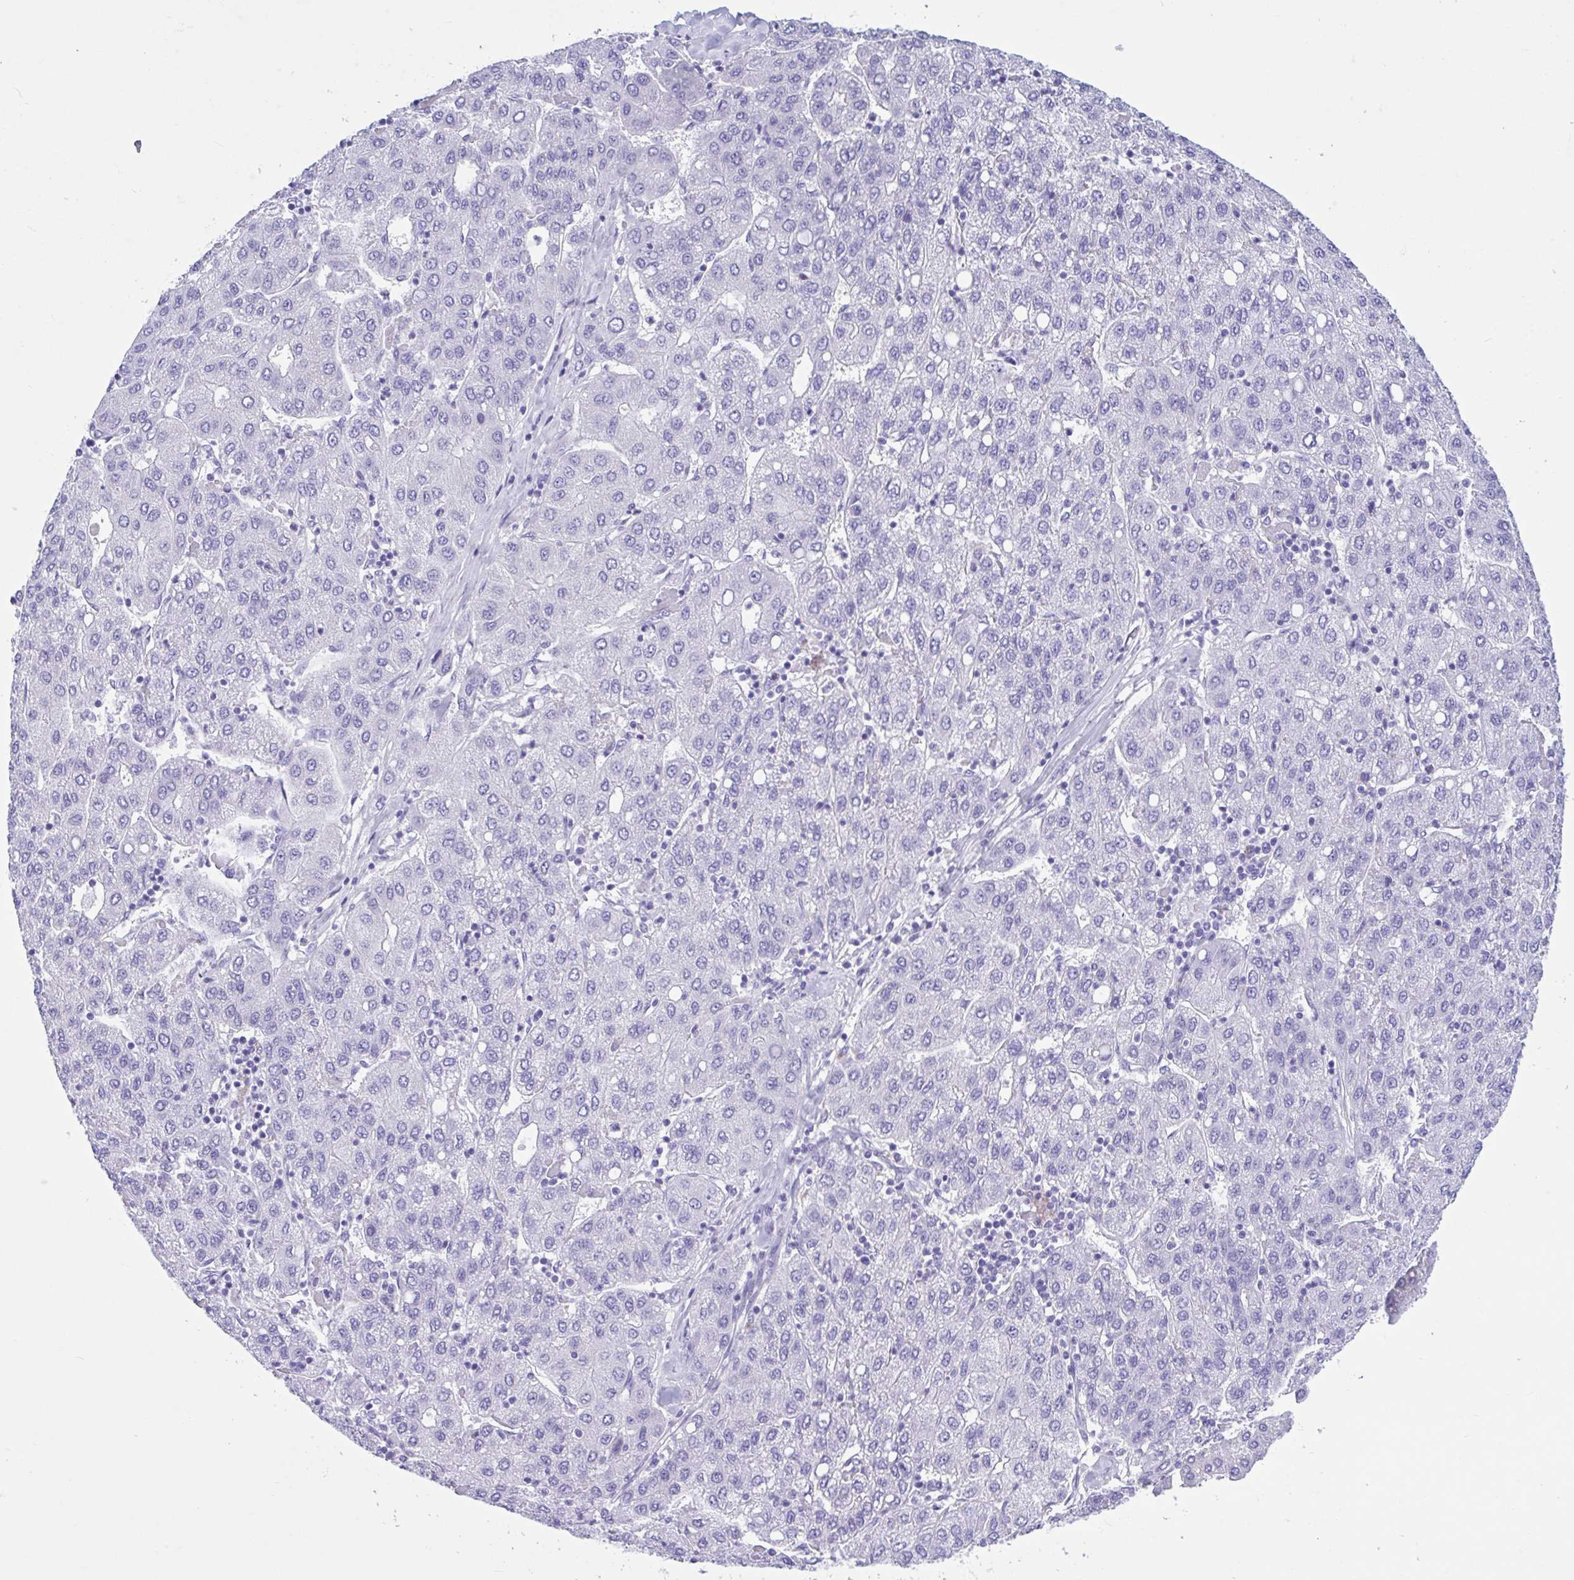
{"staining": {"intensity": "negative", "quantity": "none", "location": "none"}, "tissue": "liver cancer", "cell_type": "Tumor cells", "image_type": "cancer", "snomed": [{"axis": "morphology", "description": "Carcinoma, Hepatocellular, NOS"}, {"axis": "topography", "description": "Liver"}], "caption": "Immunohistochemistry (IHC) micrograph of neoplastic tissue: hepatocellular carcinoma (liver) stained with DAB demonstrates no significant protein staining in tumor cells.", "gene": "OR4N4", "patient": {"sex": "male", "age": 65}}